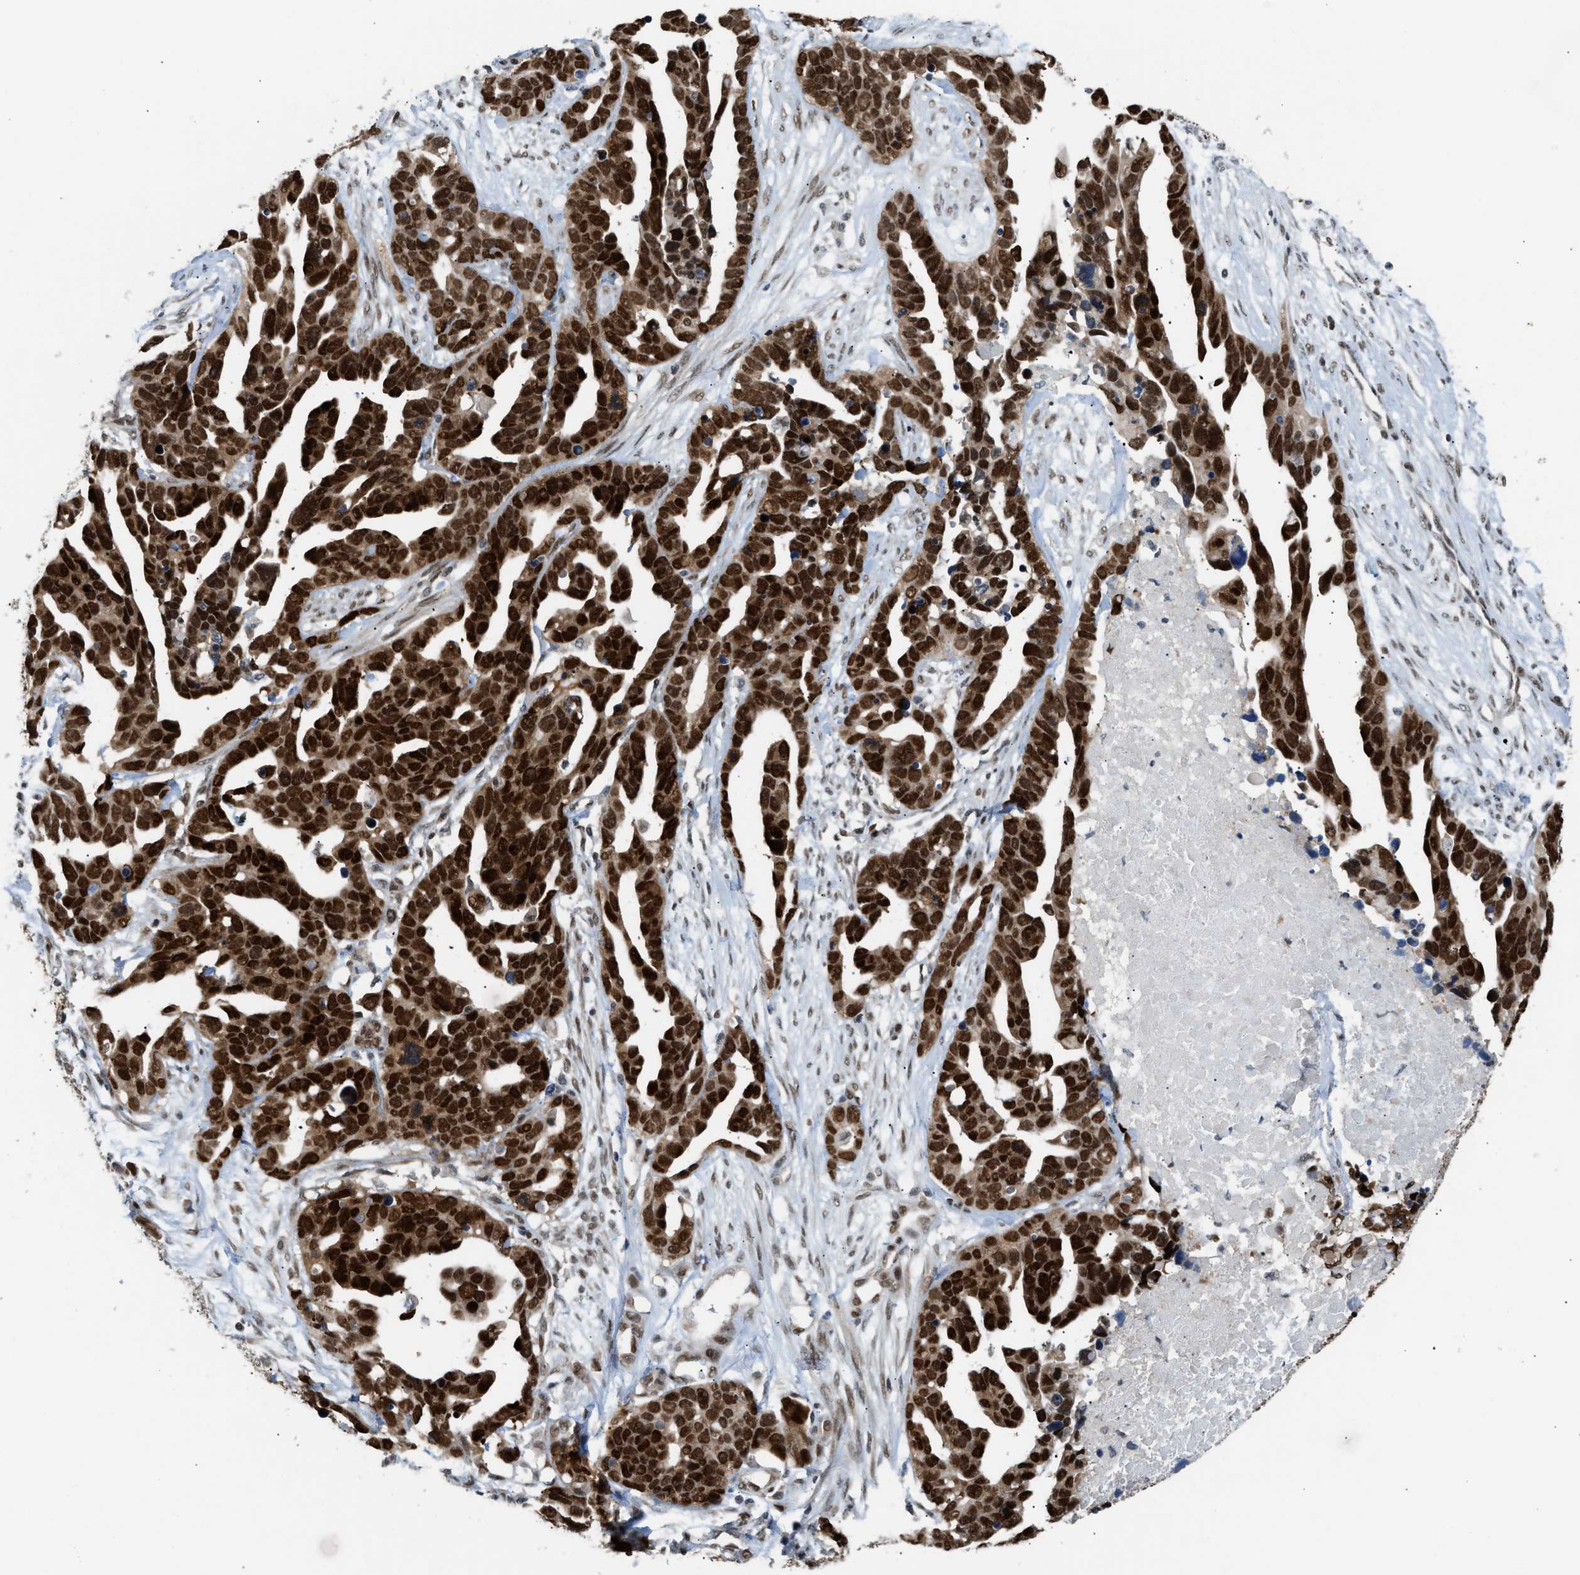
{"staining": {"intensity": "strong", "quantity": ">75%", "location": "cytoplasmic/membranous,nuclear"}, "tissue": "ovarian cancer", "cell_type": "Tumor cells", "image_type": "cancer", "snomed": [{"axis": "morphology", "description": "Cystadenocarcinoma, serous, NOS"}, {"axis": "topography", "description": "Ovary"}], "caption": "Serous cystadenocarcinoma (ovarian) stained for a protein (brown) exhibits strong cytoplasmic/membranous and nuclear positive expression in approximately >75% of tumor cells.", "gene": "SSBP2", "patient": {"sex": "female", "age": 54}}